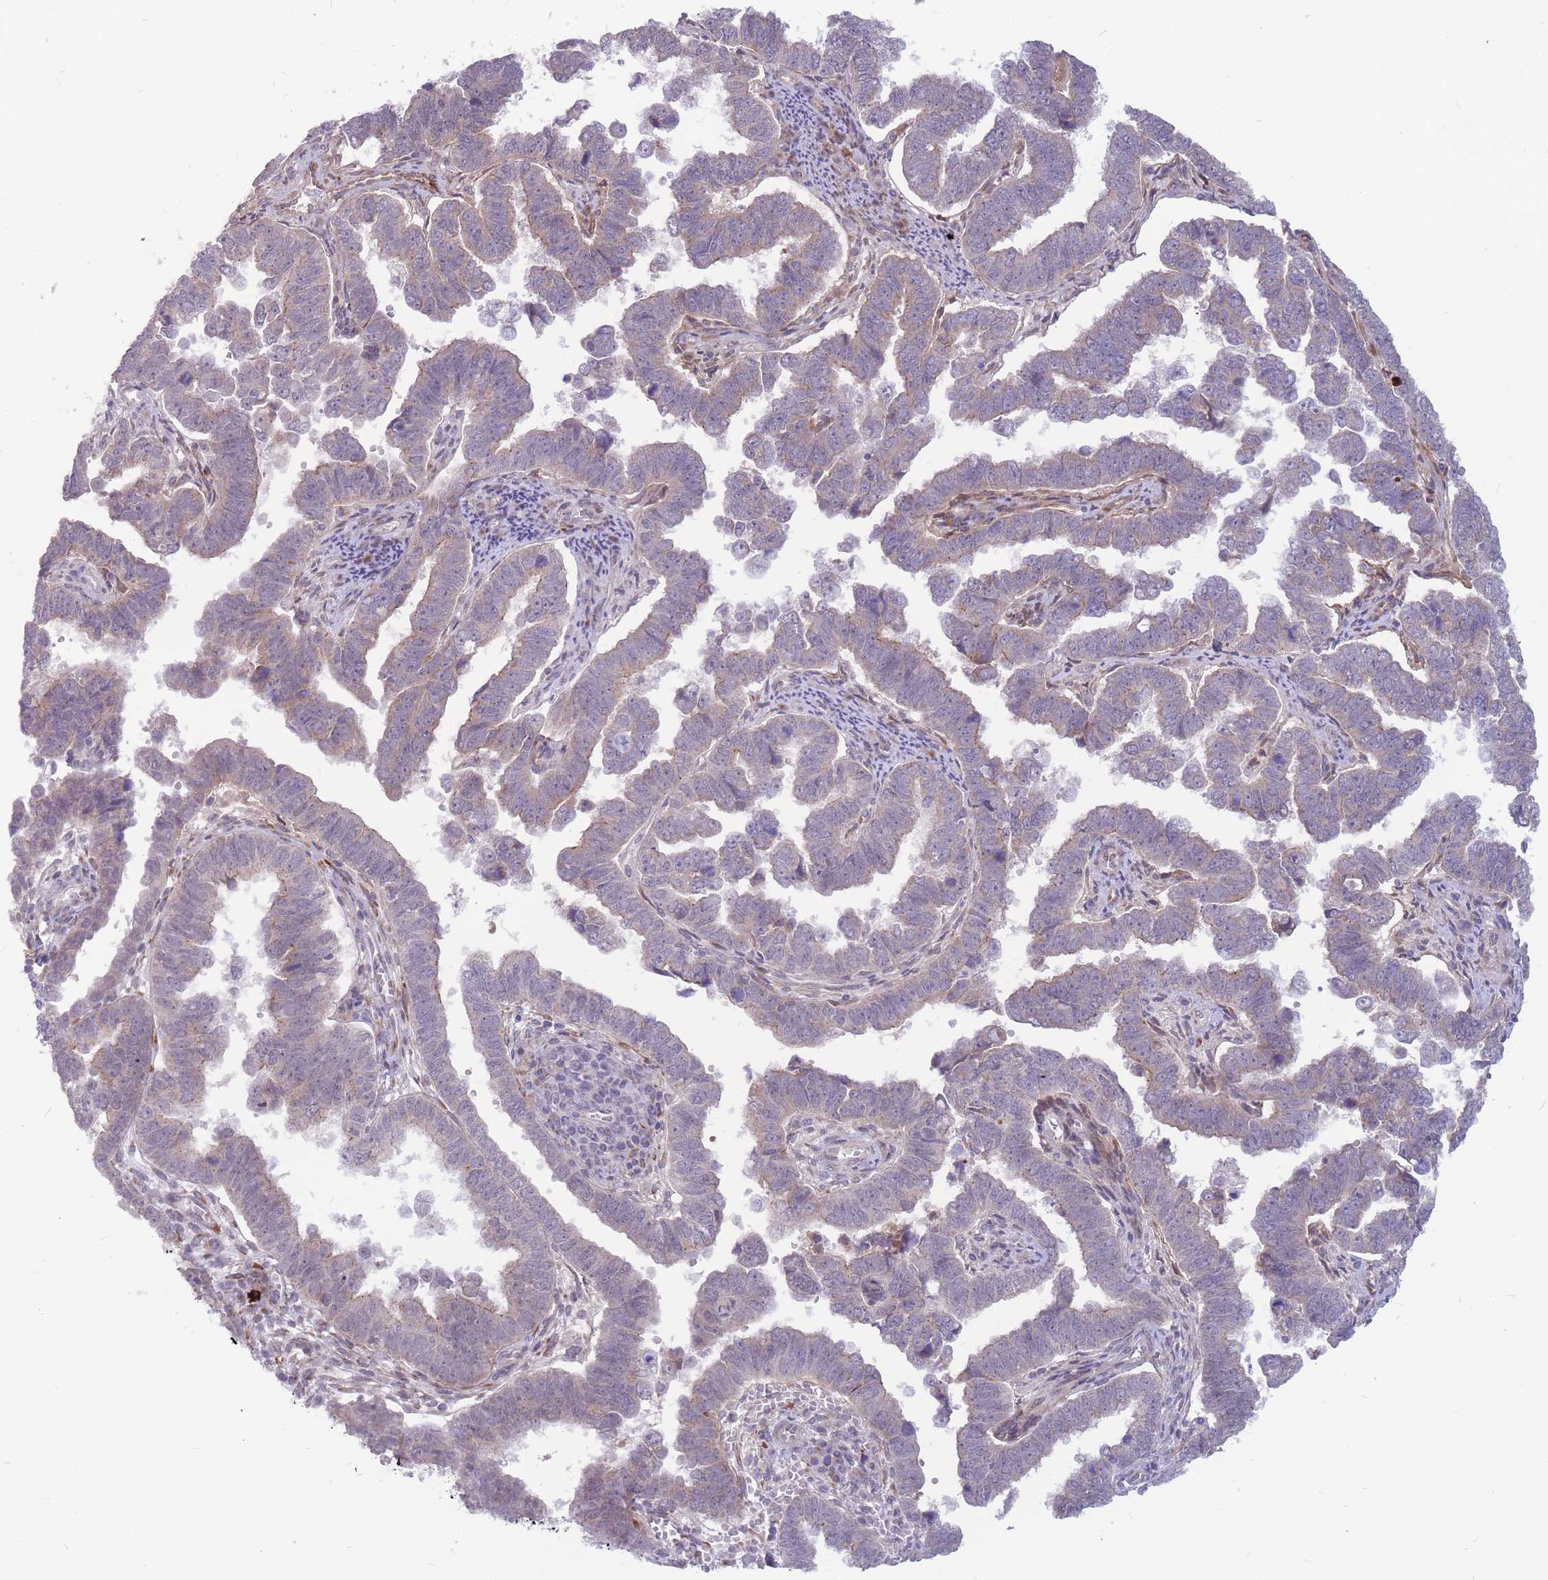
{"staining": {"intensity": "weak", "quantity": "<25%", "location": "cytoplasmic/membranous"}, "tissue": "endometrial cancer", "cell_type": "Tumor cells", "image_type": "cancer", "snomed": [{"axis": "morphology", "description": "Adenocarcinoma, NOS"}, {"axis": "topography", "description": "Endometrium"}], "caption": "Tumor cells show no significant staining in endometrial cancer (adenocarcinoma).", "gene": "ADD2", "patient": {"sex": "female", "age": 75}}